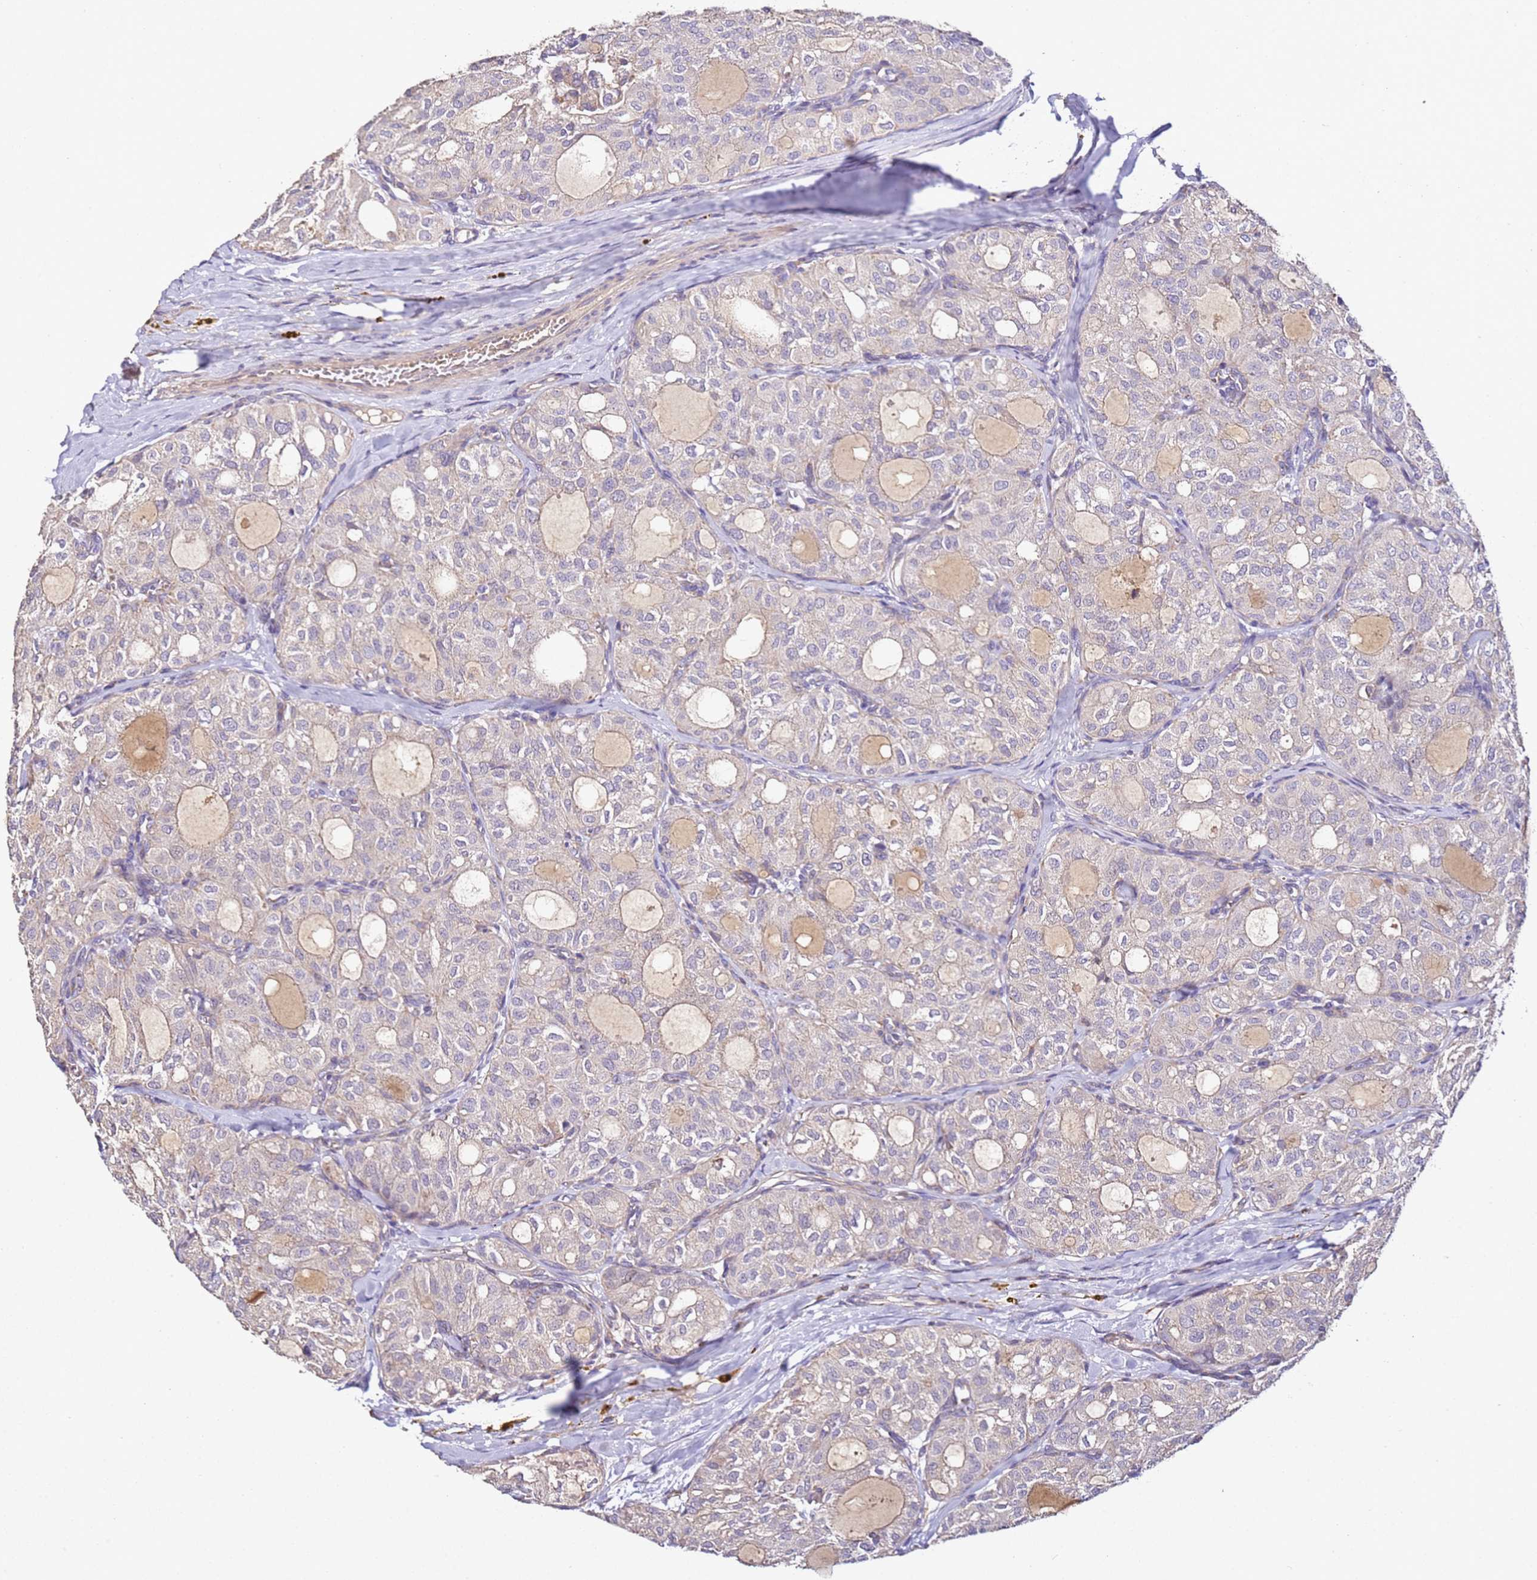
{"staining": {"intensity": "negative", "quantity": "none", "location": "none"}, "tissue": "thyroid cancer", "cell_type": "Tumor cells", "image_type": "cancer", "snomed": [{"axis": "morphology", "description": "Follicular adenoma carcinoma, NOS"}, {"axis": "topography", "description": "Thyroid gland"}], "caption": "Immunohistochemistry of thyroid cancer (follicular adenoma carcinoma) demonstrates no expression in tumor cells. (IHC, brightfield microscopy, high magnification).", "gene": "OR2B11", "patient": {"sex": "male", "age": 75}}